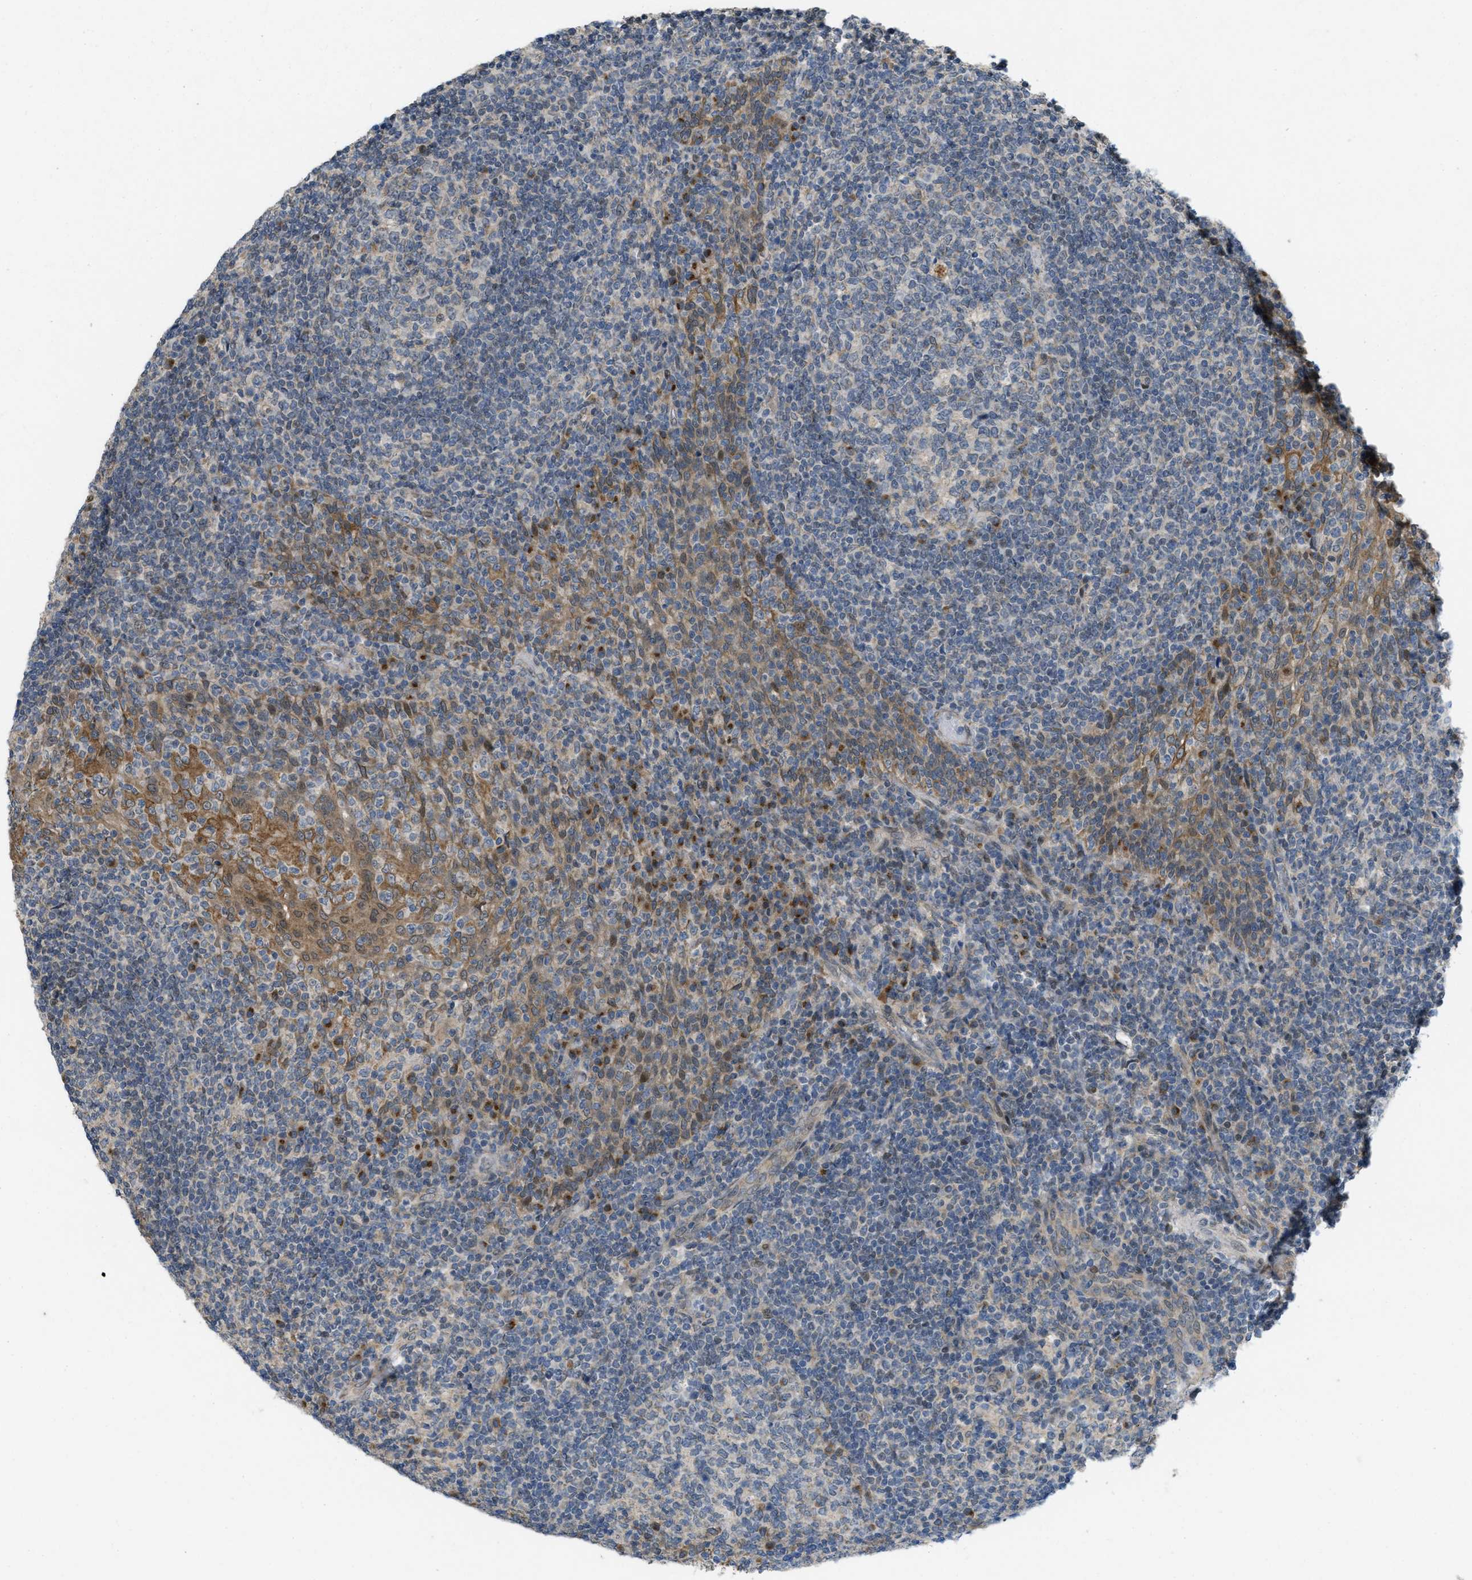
{"staining": {"intensity": "moderate", "quantity": "<25%", "location": "cytoplasmic/membranous"}, "tissue": "tonsil", "cell_type": "Germinal center cells", "image_type": "normal", "snomed": [{"axis": "morphology", "description": "Normal tissue, NOS"}, {"axis": "topography", "description": "Tonsil"}], "caption": "Moderate cytoplasmic/membranous expression is seen in about <25% of germinal center cells in unremarkable tonsil. The protein of interest is shown in brown color, while the nuclei are stained blue.", "gene": "IFNLR1", "patient": {"sex": "female", "age": 19}}